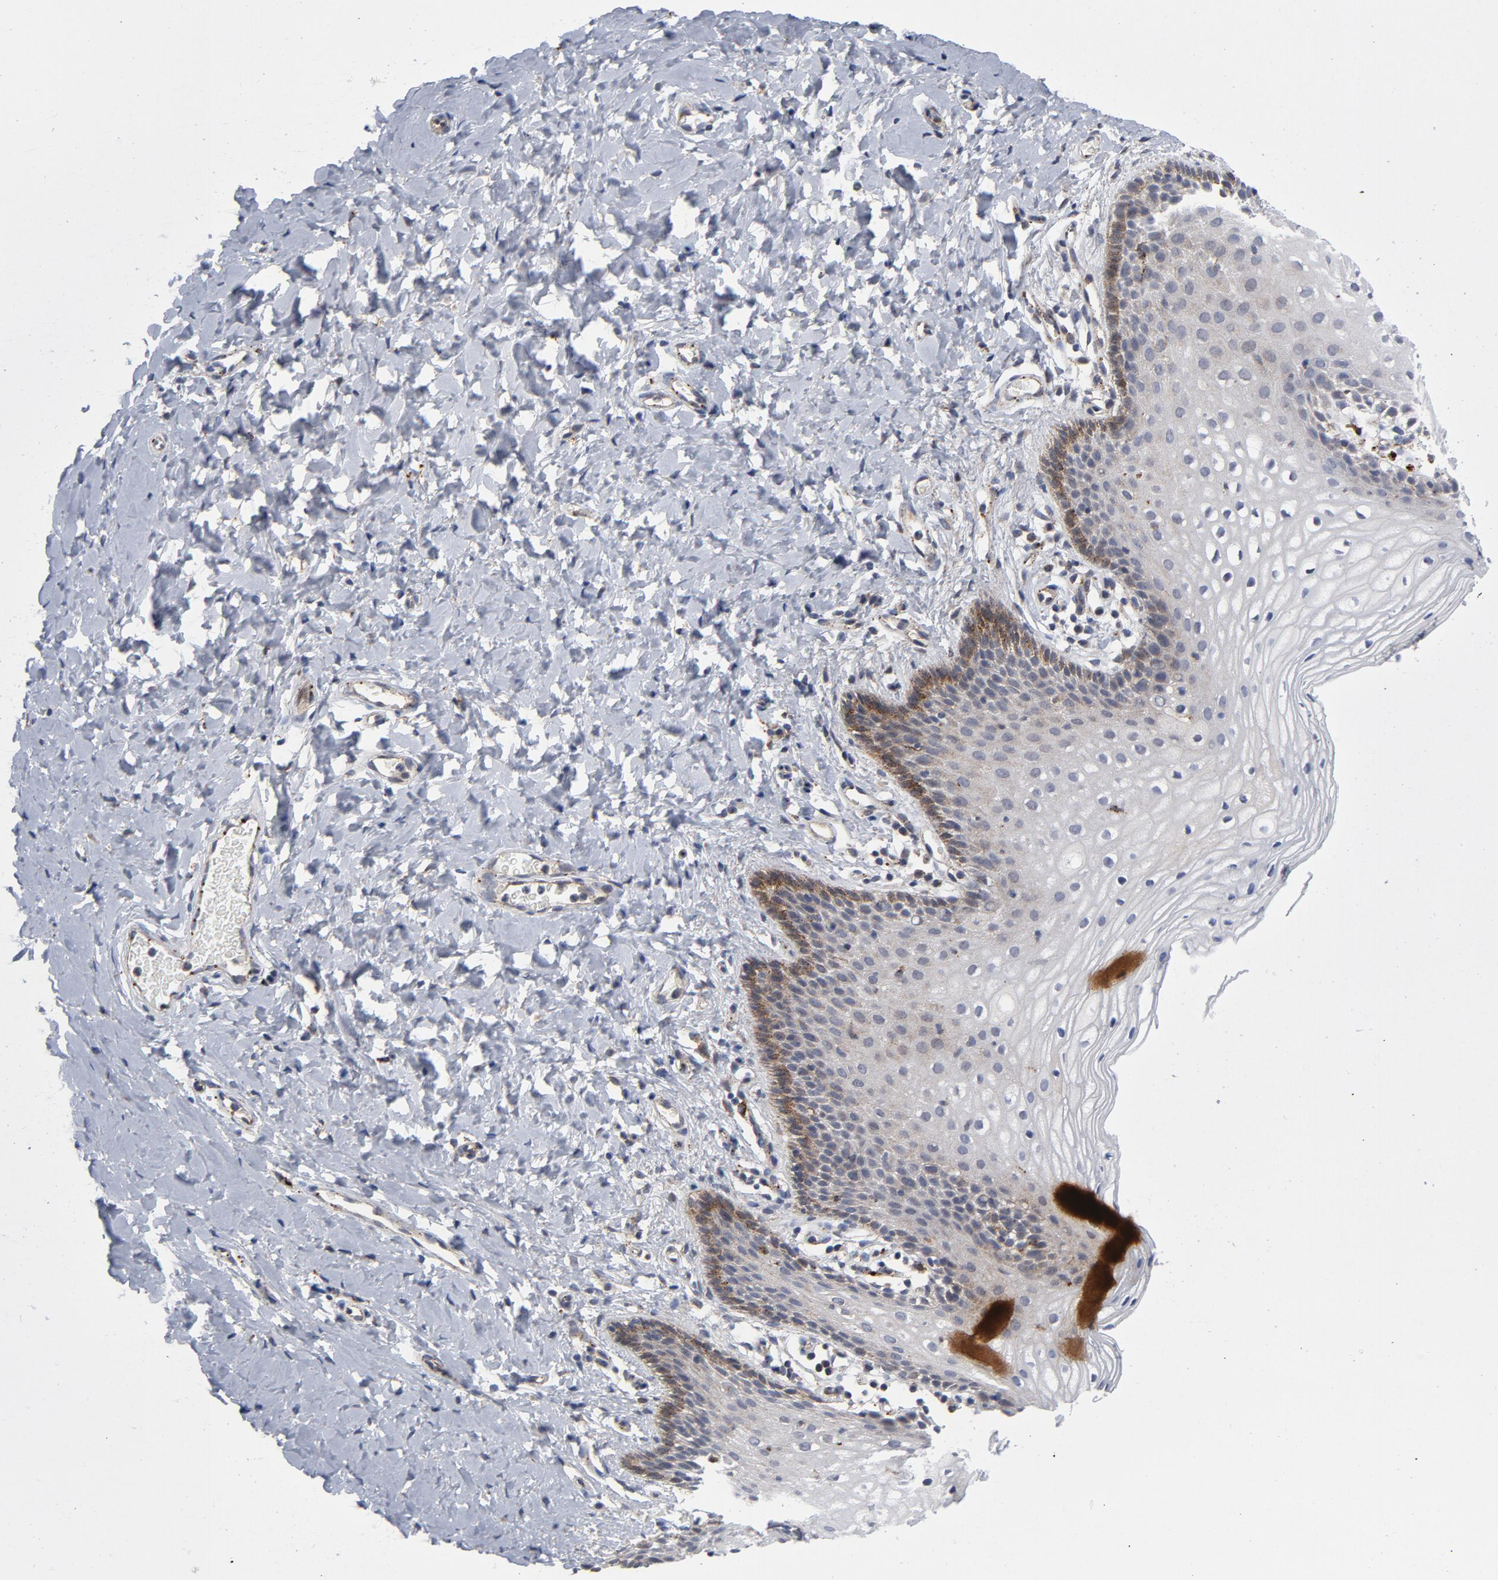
{"staining": {"intensity": "moderate", "quantity": "<25%", "location": "cytoplasmic/membranous"}, "tissue": "vagina", "cell_type": "Squamous epithelial cells", "image_type": "normal", "snomed": [{"axis": "morphology", "description": "Normal tissue, NOS"}, {"axis": "topography", "description": "Vagina"}], "caption": "This histopathology image reveals unremarkable vagina stained with immunohistochemistry to label a protein in brown. The cytoplasmic/membranous of squamous epithelial cells show moderate positivity for the protein. Nuclei are counter-stained blue.", "gene": "AKT2", "patient": {"sex": "female", "age": 55}}